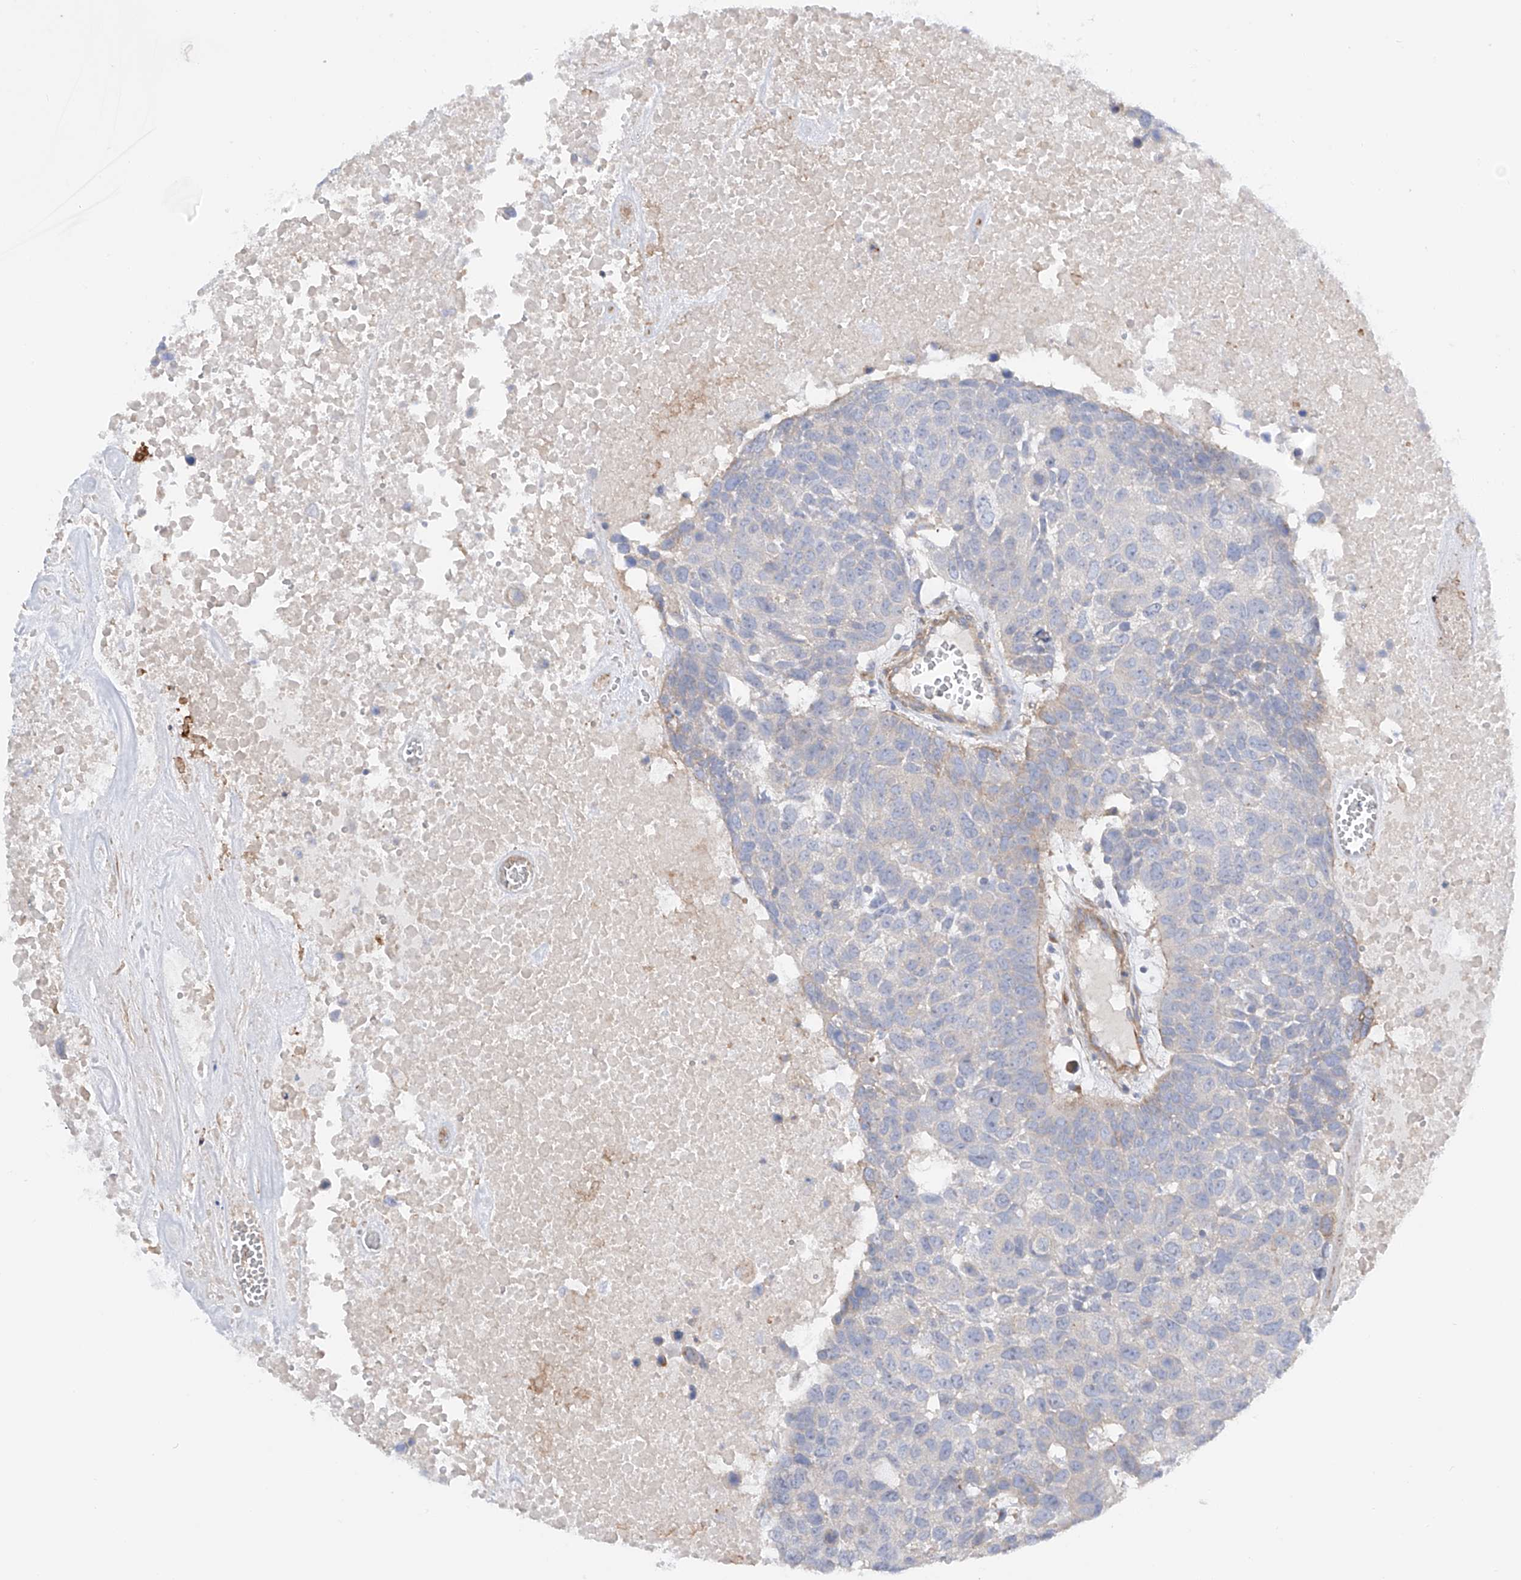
{"staining": {"intensity": "negative", "quantity": "none", "location": "none"}, "tissue": "head and neck cancer", "cell_type": "Tumor cells", "image_type": "cancer", "snomed": [{"axis": "morphology", "description": "Squamous cell carcinoma, NOS"}, {"axis": "topography", "description": "Head-Neck"}], "caption": "Immunohistochemistry photomicrograph of squamous cell carcinoma (head and neck) stained for a protein (brown), which exhibits no expression in tumor cells.", "gene": "LCA5", "patient": {"sex": "male", "age": 66}}